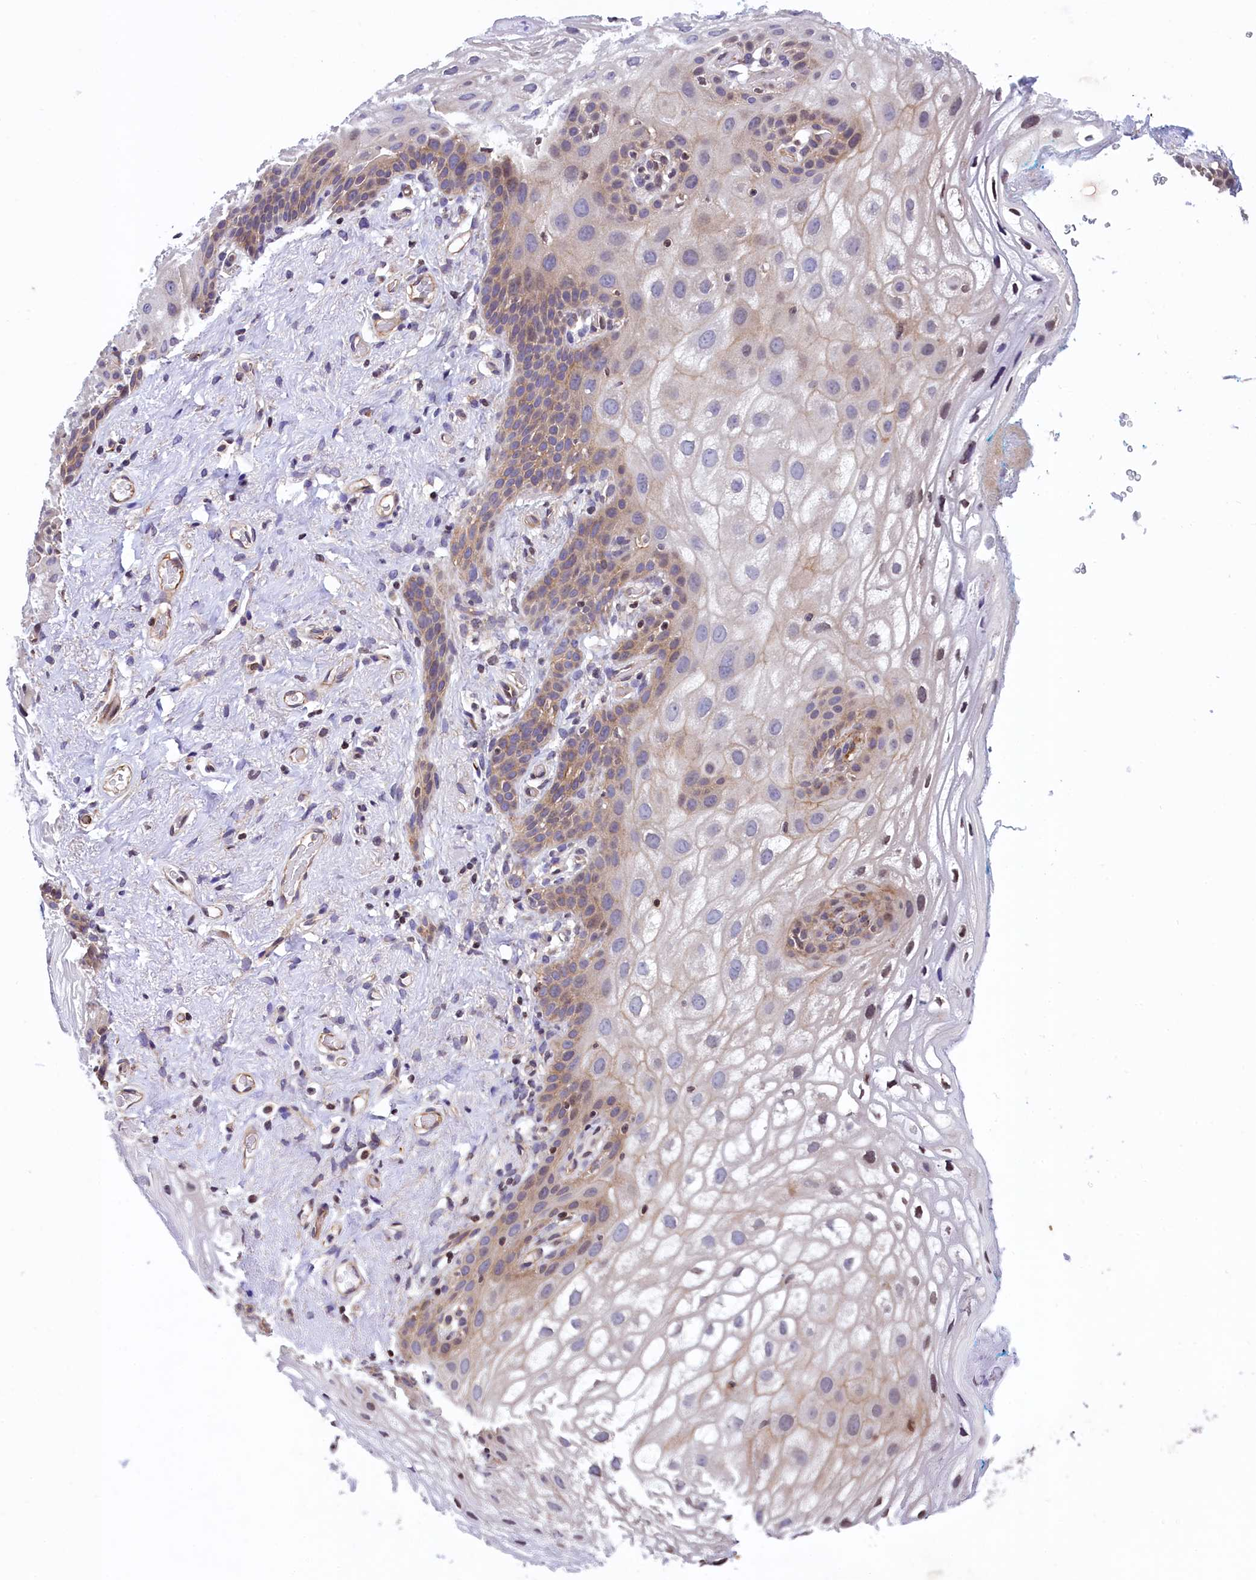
{"staining": {"intensity": "moderate", "quantity": "25%-75%", "location": "cytoplasmic/membranous"}, "tissue": "vagina", "cell_type": "Squamous epithelial cells", "image_type": "normal", "snomed": [{"axis": "morphology", "description": "Normal tissue, NOS"}, {"axis": "topography", "description": "Vagina"}], "caption": "Benign vagina reveals moderate cytoplasmic/membranous staining in about 25%-75% of squamous epithelial cells, visualized by immunohistochemistry.", "gene": "ZNF2", "patient": {"sex": "female", "age": 68}}